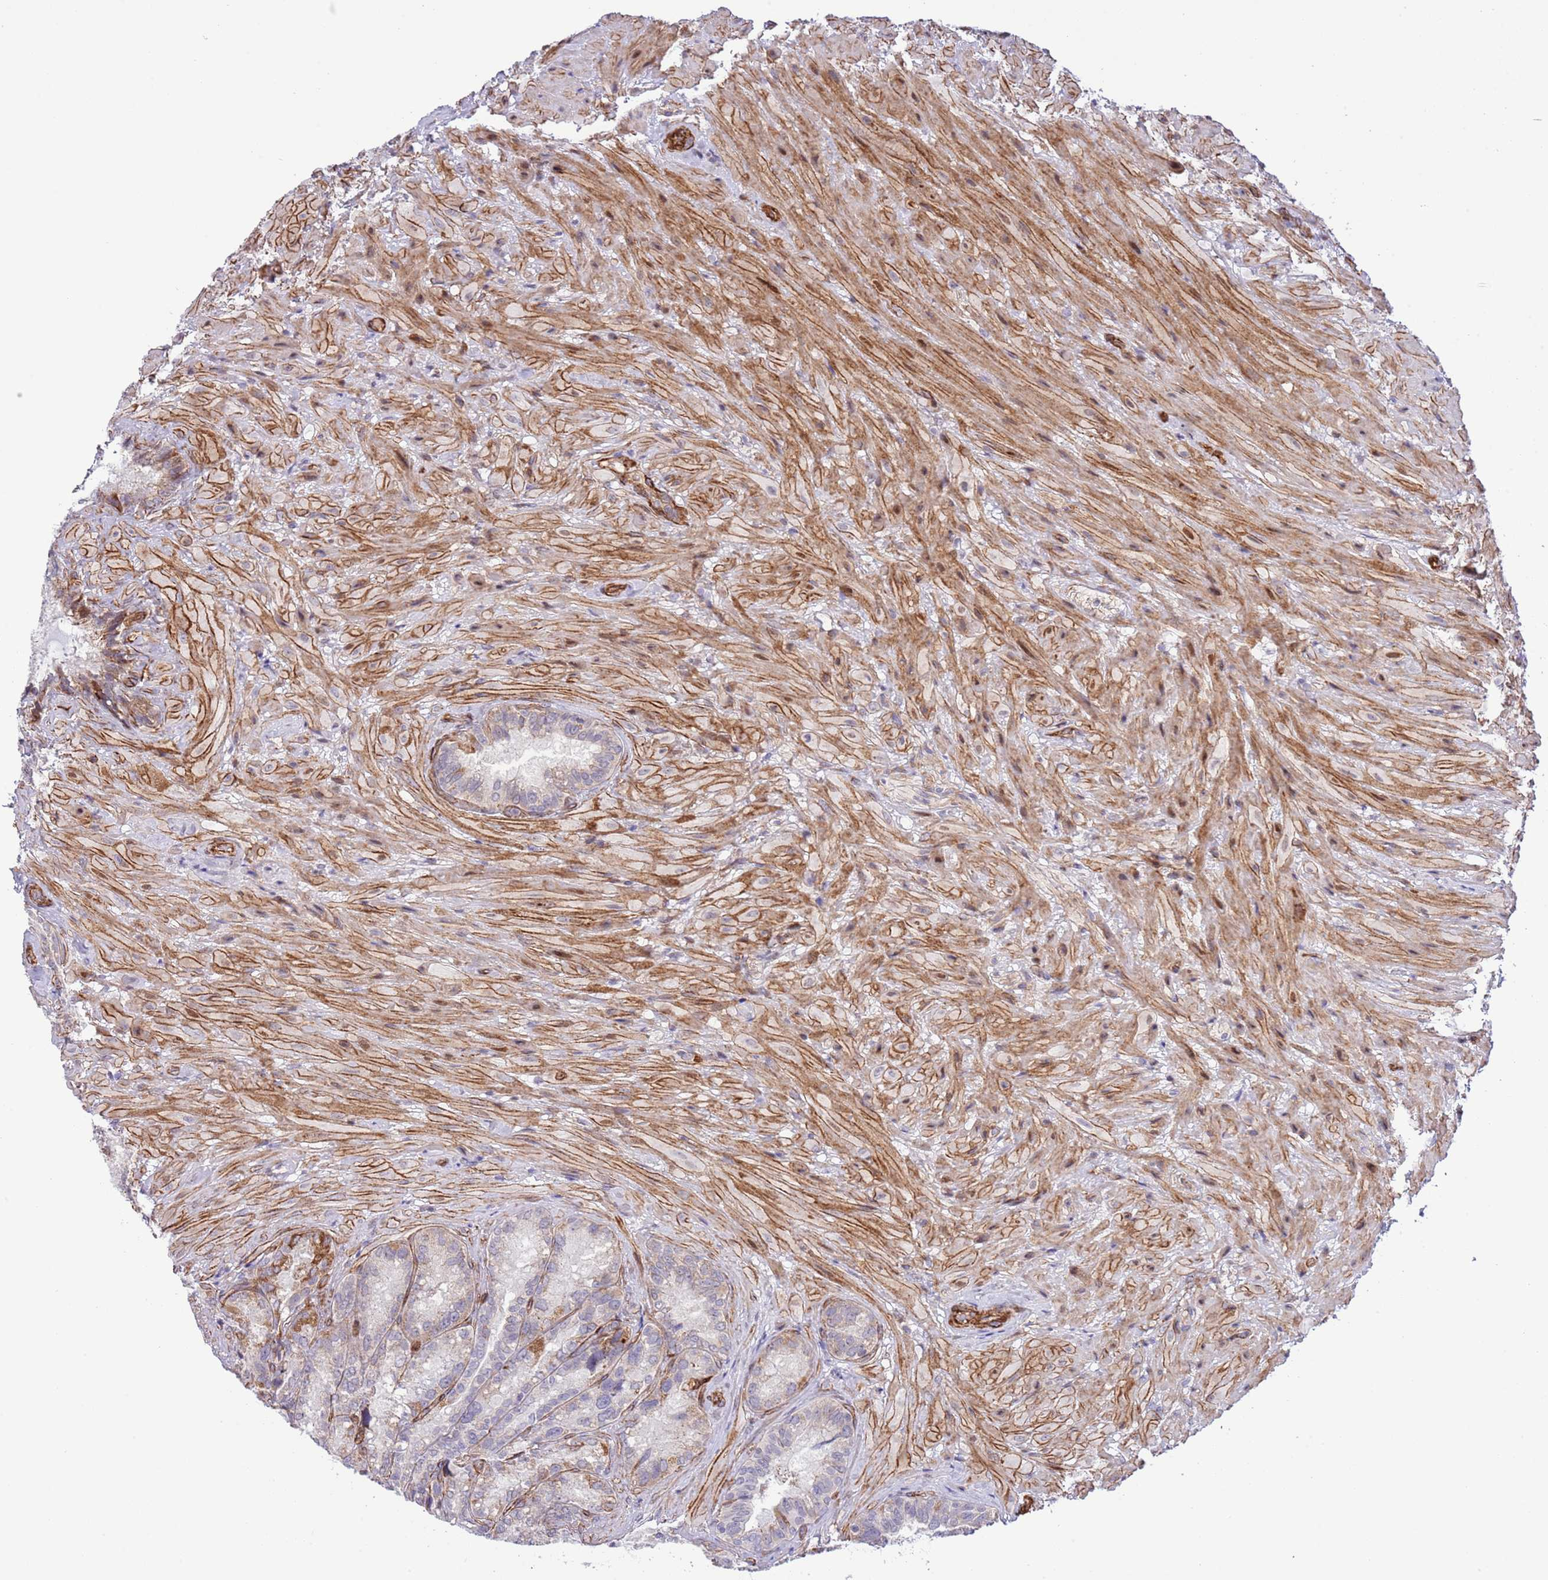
{"staining": {"intensity": "moderate", "quantity": "25%-75%", "location": "cytoplasmic/membranous"}, "tissue": "seminal vesicle", "cell_type": "Glandular cells", "image_type": "normal", "snomed": [{"axis": "morphology", "description": "Normal tissue, NOS"}, {"axis": "topography", "description": "Seminal veicle"}], "caption": "Seminal vesicle stained with IHC reveals moderate cytoplasmic/membranous positivity in approximately 25%-75% of glandular cells. (DAB (3,3'-diaminobenzidine) IHC with brightfield microscopy, high magnification).", "gene": "NEK3", "patient": {"sex": "male", "age": 62}}